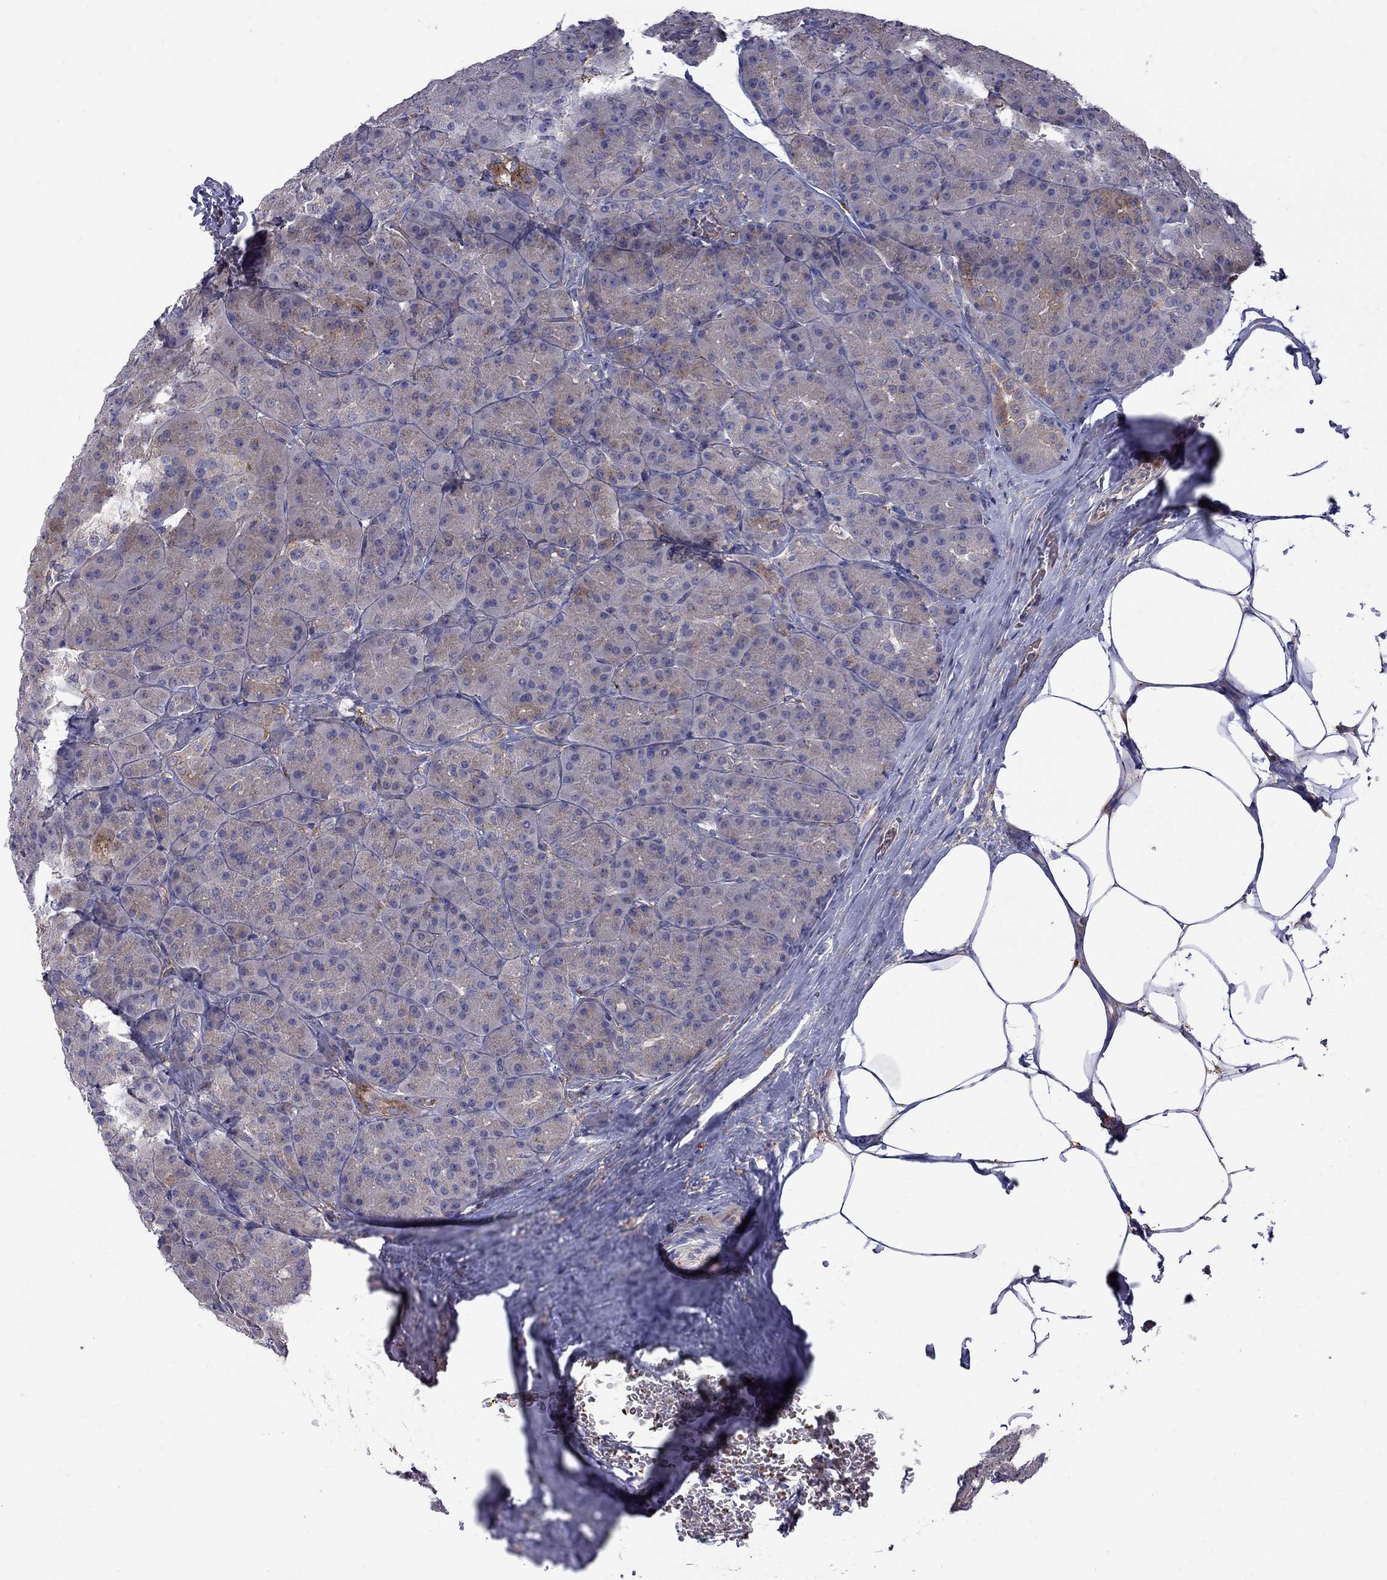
{"staining": {"intensity": "moderate", "quantity": "<25%", "location": "cytoplasmic/membranous"}, "tissue": "pancreas", "cell_type": "Exocrine glandular cells", "image_type": "normal", "snomed": [{"axis": "morphology", "description": "Normal tissue, NOS"}, {"axis": "topography", "description": "Pancreas"}], "caption": "Pancreas stained with DAB immunohistochemistry demonstrates low levels of moderate cytoplasmic/membranous staining in about <25% of exocrine glandular cells.", "gene": "EIF4E3", "patient": {"sex": "male", "age": 57}}